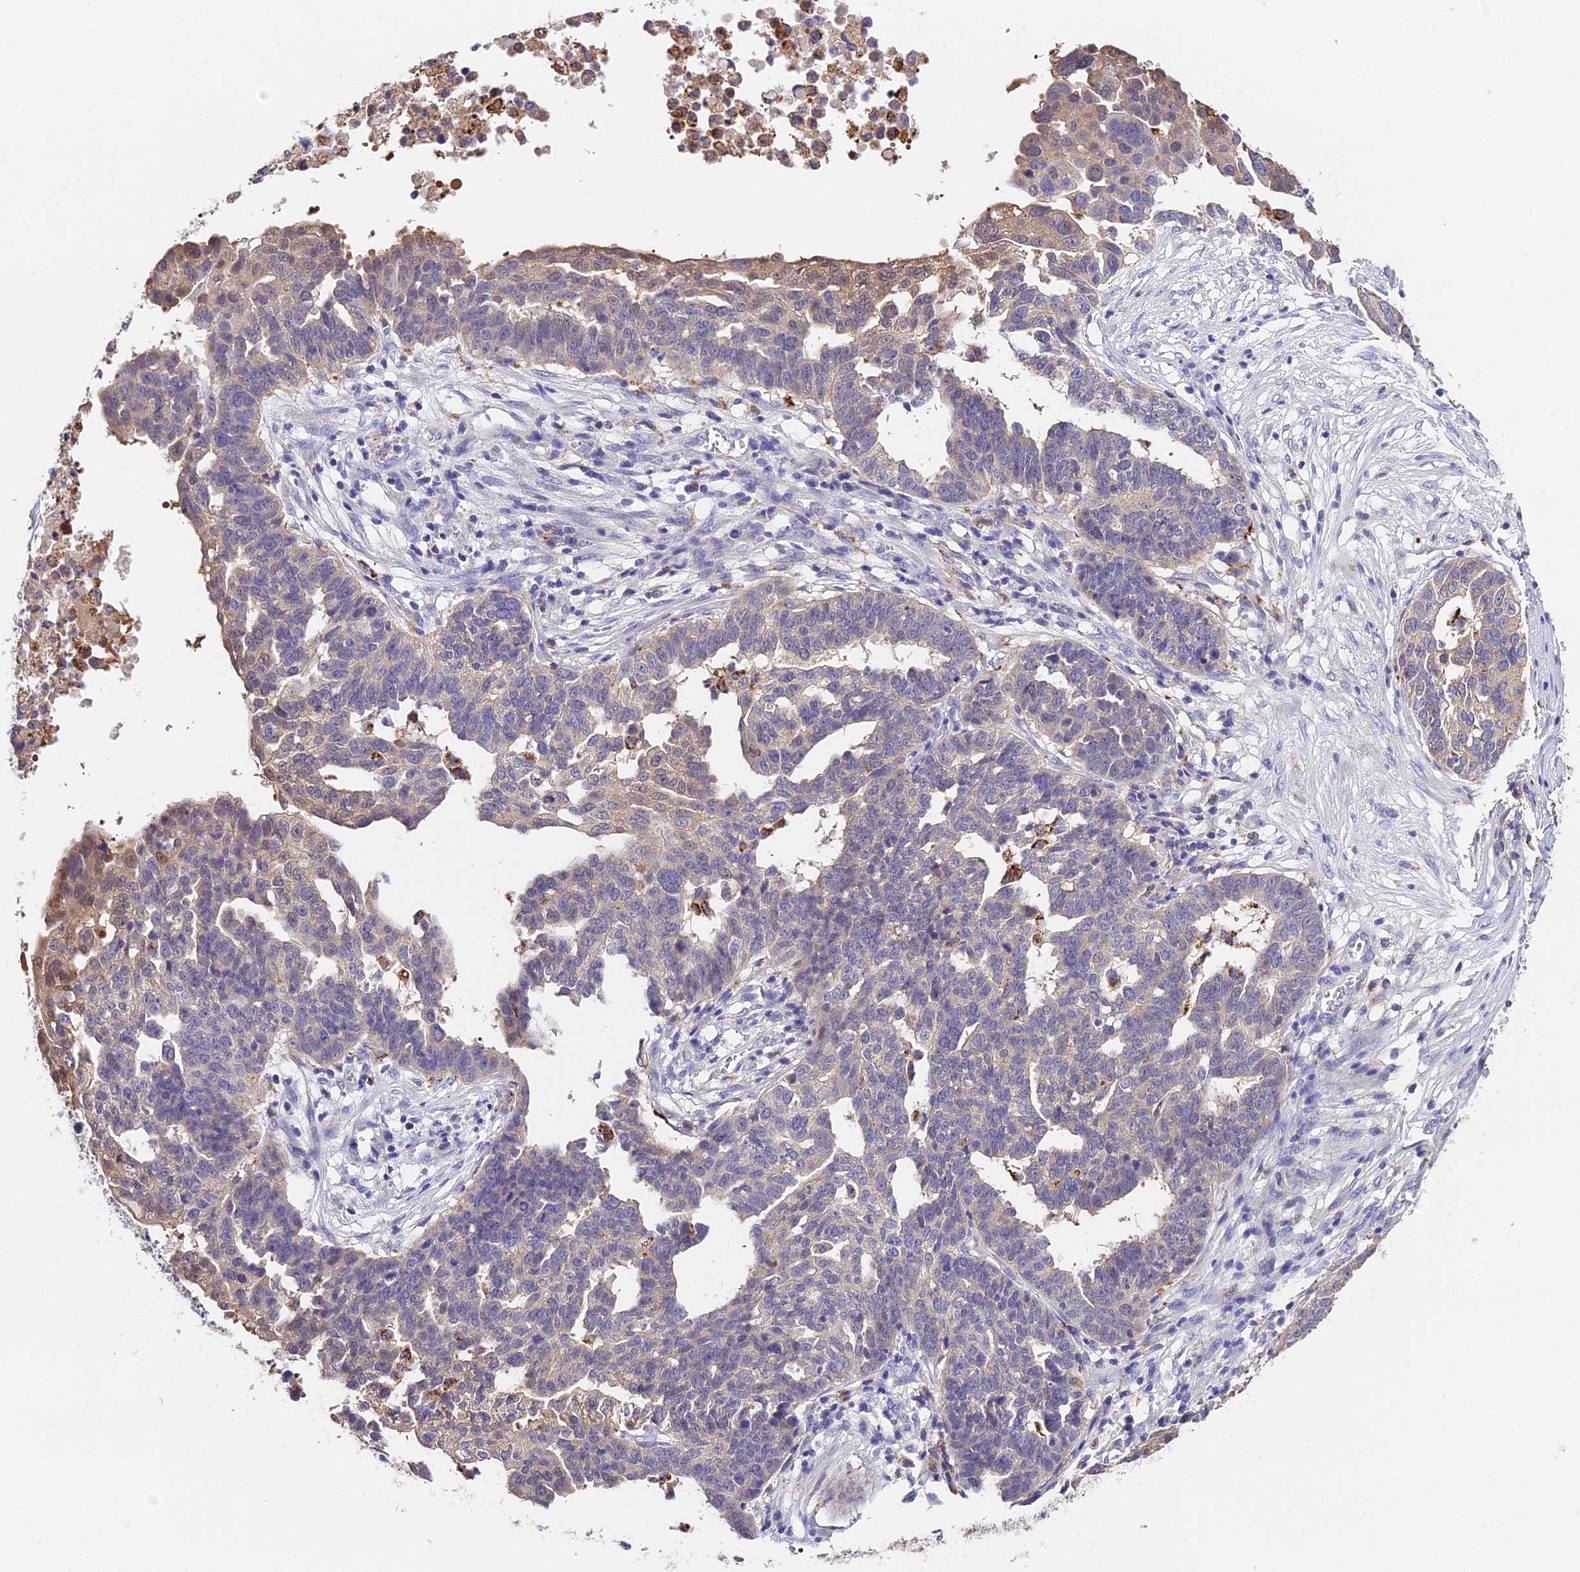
{"staining": {"intensity": "moderate", "quantity": "<25%", "location": "cytoplasmic/membranous"}, "tissue": "ovarian cancer", "cell_type": "Tumor cells", "image_type": "cancer", "snomed": [{"axis": "morphology", "description": "Cystadenocarcinoma, serous, NOS"}, {"axis": "topography", "description": "Ovary"}], "caption": "Moderate cytoplasmic/membranous positivity is identified in approximately <25% of tumor cells in ovarian cancer.", "gene": "LYPD6", "patient": {"sex": "female", "age": 59}}